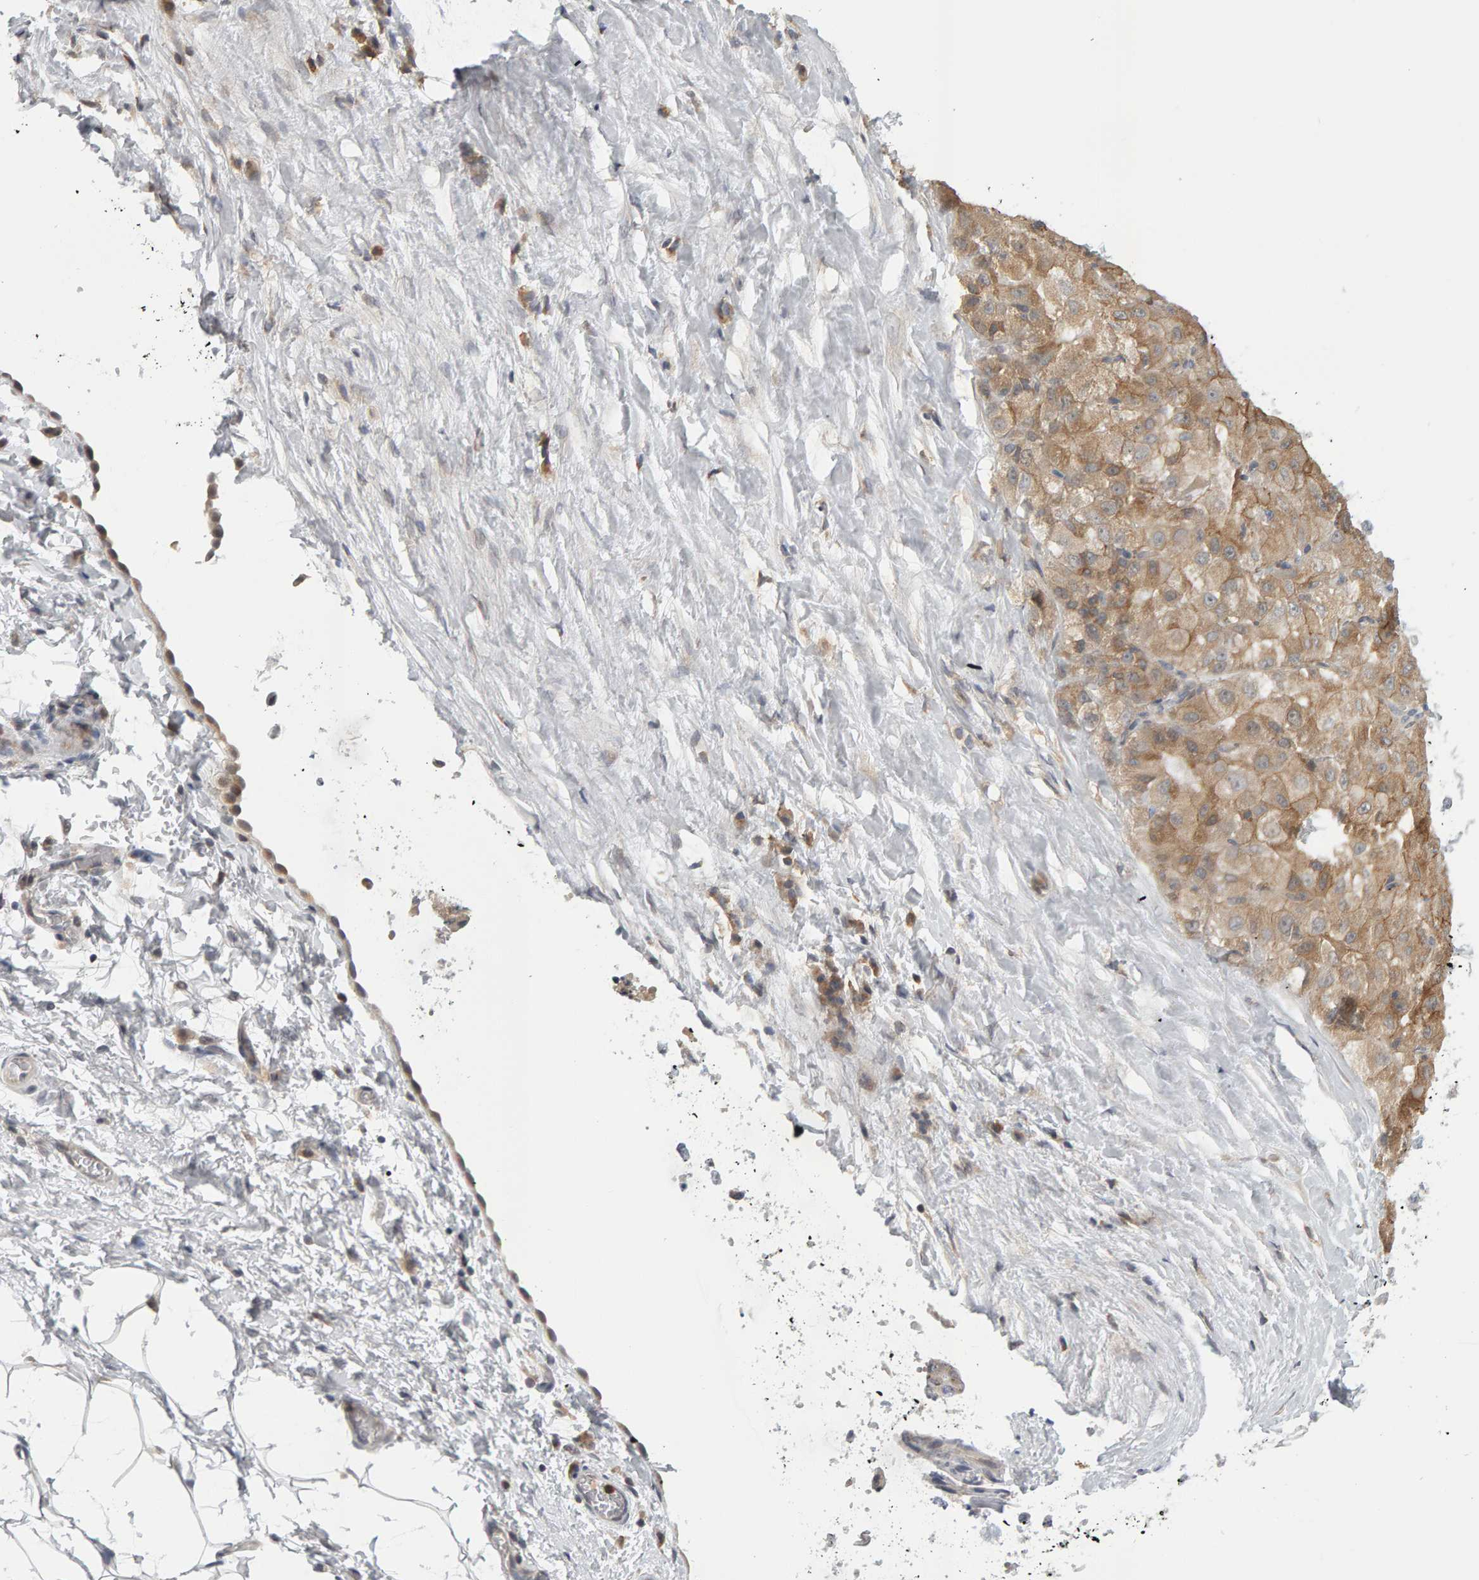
{"staining": {"intensity": "weak", "quantity": ">75%", "location": "cytoplasmic/membranous"}, "tissue": "liver cancer", "cell_type": "Tumor cells", "image_type": "cancer", "snomed": [{"axis": "morphology", "description": "Carcinoma, Hepatocellular, NOS"}, {"axis": "topography", "description": "Liver"}], "caption": "Immunohistochemical staining of liver cancer displays low levels of weak cytoplasmic/membranous protein staining in approximately >75% of tumor cells.", "gene": "MSRA", "patient": {"sex": "male", "age": 80}}